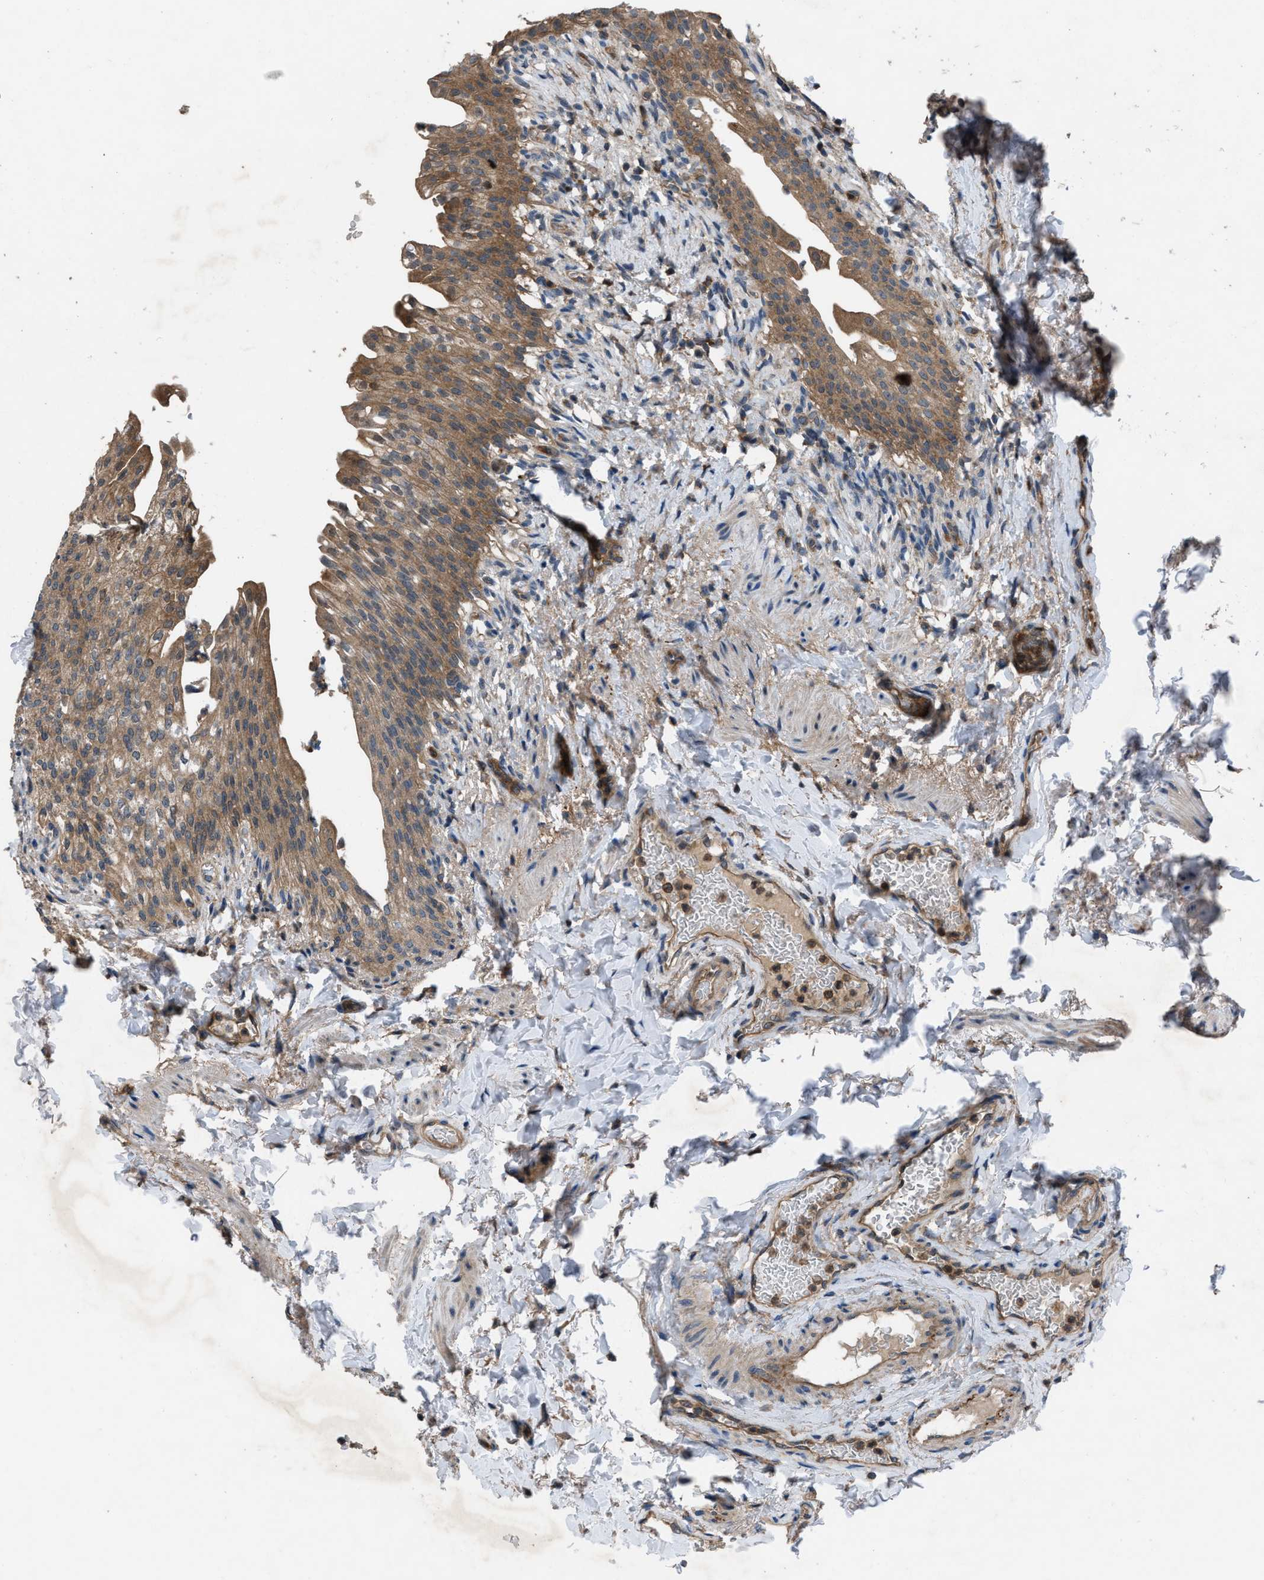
{"staining": {"intensity": "moderate", "quantity": ">75%", "location": "cytoplasmic/membranous"}, "tissue": "urinary bladder", "cell_type": "Urothelial cells", "image_type": "normal", "snomed": [{"axis": "morphology", "description": "Normal tissue, NOS"}, {"axis": "topography", "description": "Urinary bladder"}], "caption": "Protein staining reveals moderate cytoplasmic/membranous expression in approximately >75% of urothelial cells in unremarkable urinary bladder.", "gene": "USP25", "patient": {"sex": "female", "age": 60}}